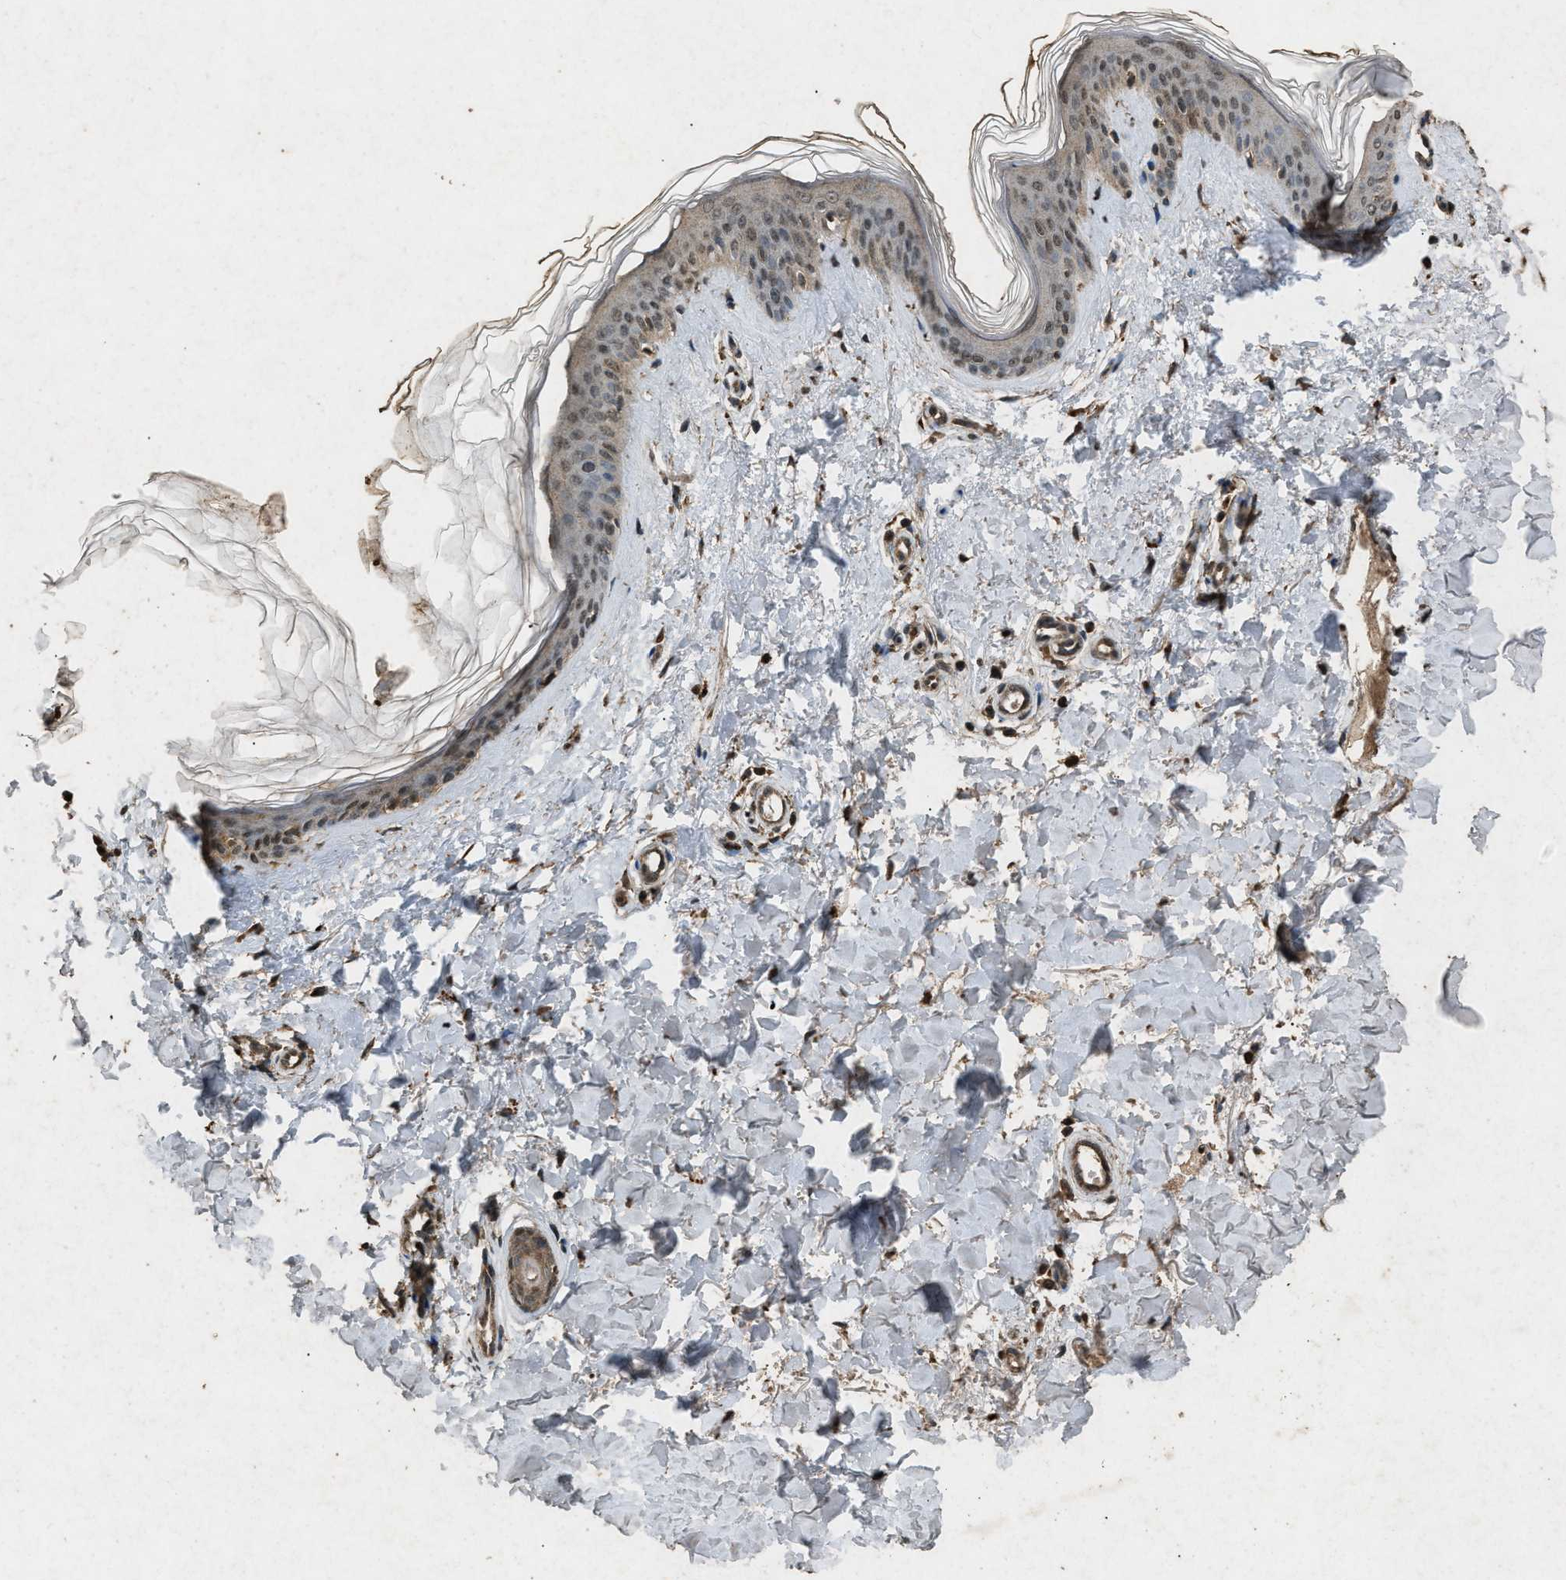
{"staining": {"intensity": "strong", "quantity": ">75%", "location": "cytoplasmic/membranous,nuclear"}, "tissue": "skin", "cell_type": "Fibroblasts", "image_type": "normal", "snomed": [{"axis": "morphology", "description": "Normal tissue, NOS"}, {"axis": "topography", "description": "Skin"}], "caption": "Immunohistochemical staining of benign human skin exhibits strong cytoplasmic/membranous,nuclear protein staining in approximately >75% of fibroblasts.", "gene": "OAS1", "patient": {"sex": "female", "age": 41}}